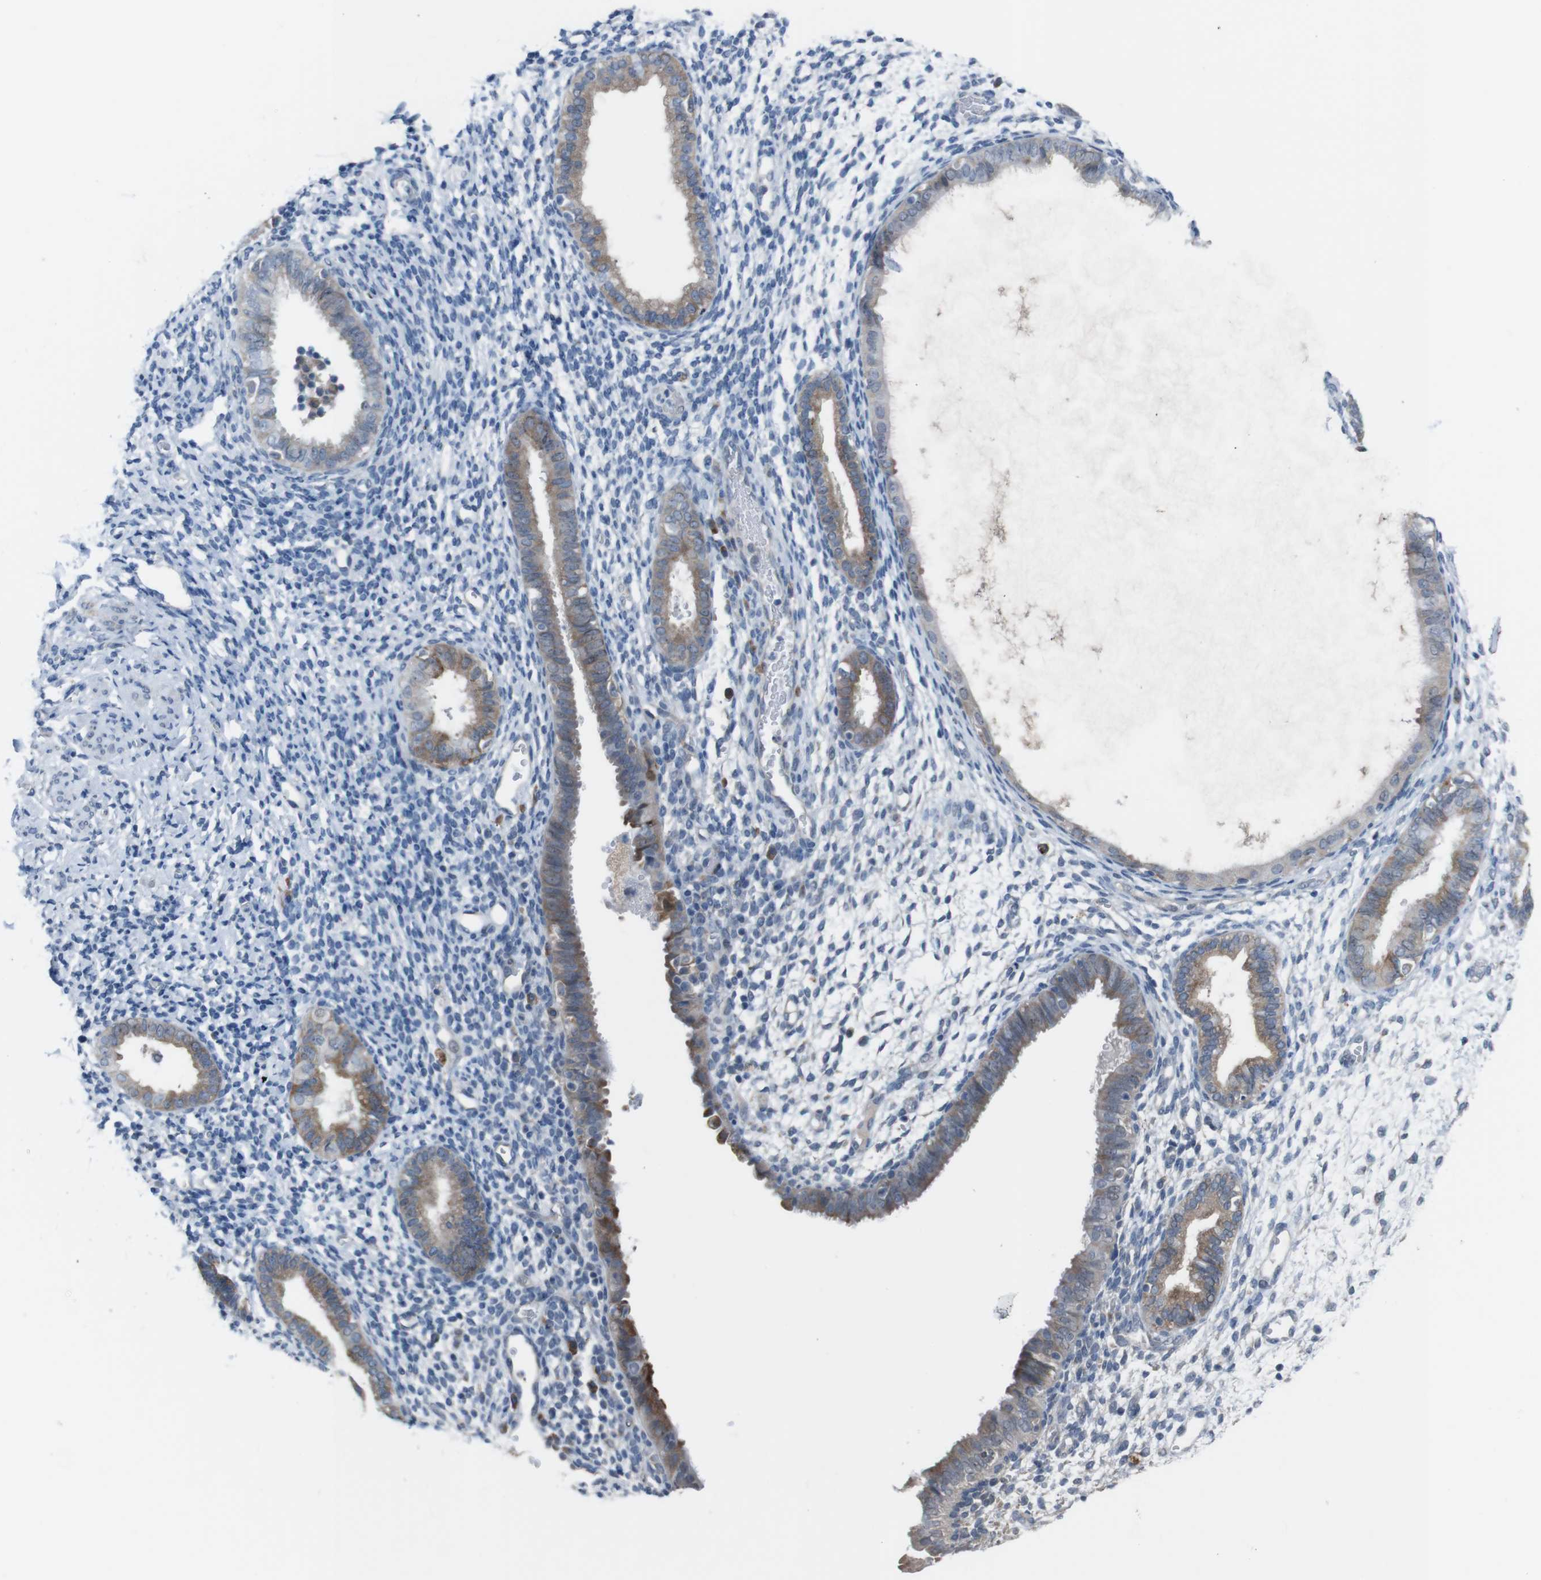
{"staining": {"intensity": "weak", "quantity": "<25%", "location": "cytoplasmic/membranous"}, "tissue": "endometrium", "cell_type": "Cells in endometrial stroma", "image_type": "normal", "snomed": [{"axis": "morphology", "description": "Normal tissue, NOS"}, {"axis": "topography", "description": "Endometrium"}], "caption": "This is a image of IHC staining of benign endometrium, which shows no staining in cells in endometrial stroma. (DAB IHC with hematoxylin counter stain).", "gene": "CDH22", "patient": {"sex": "female", "age": 61}}